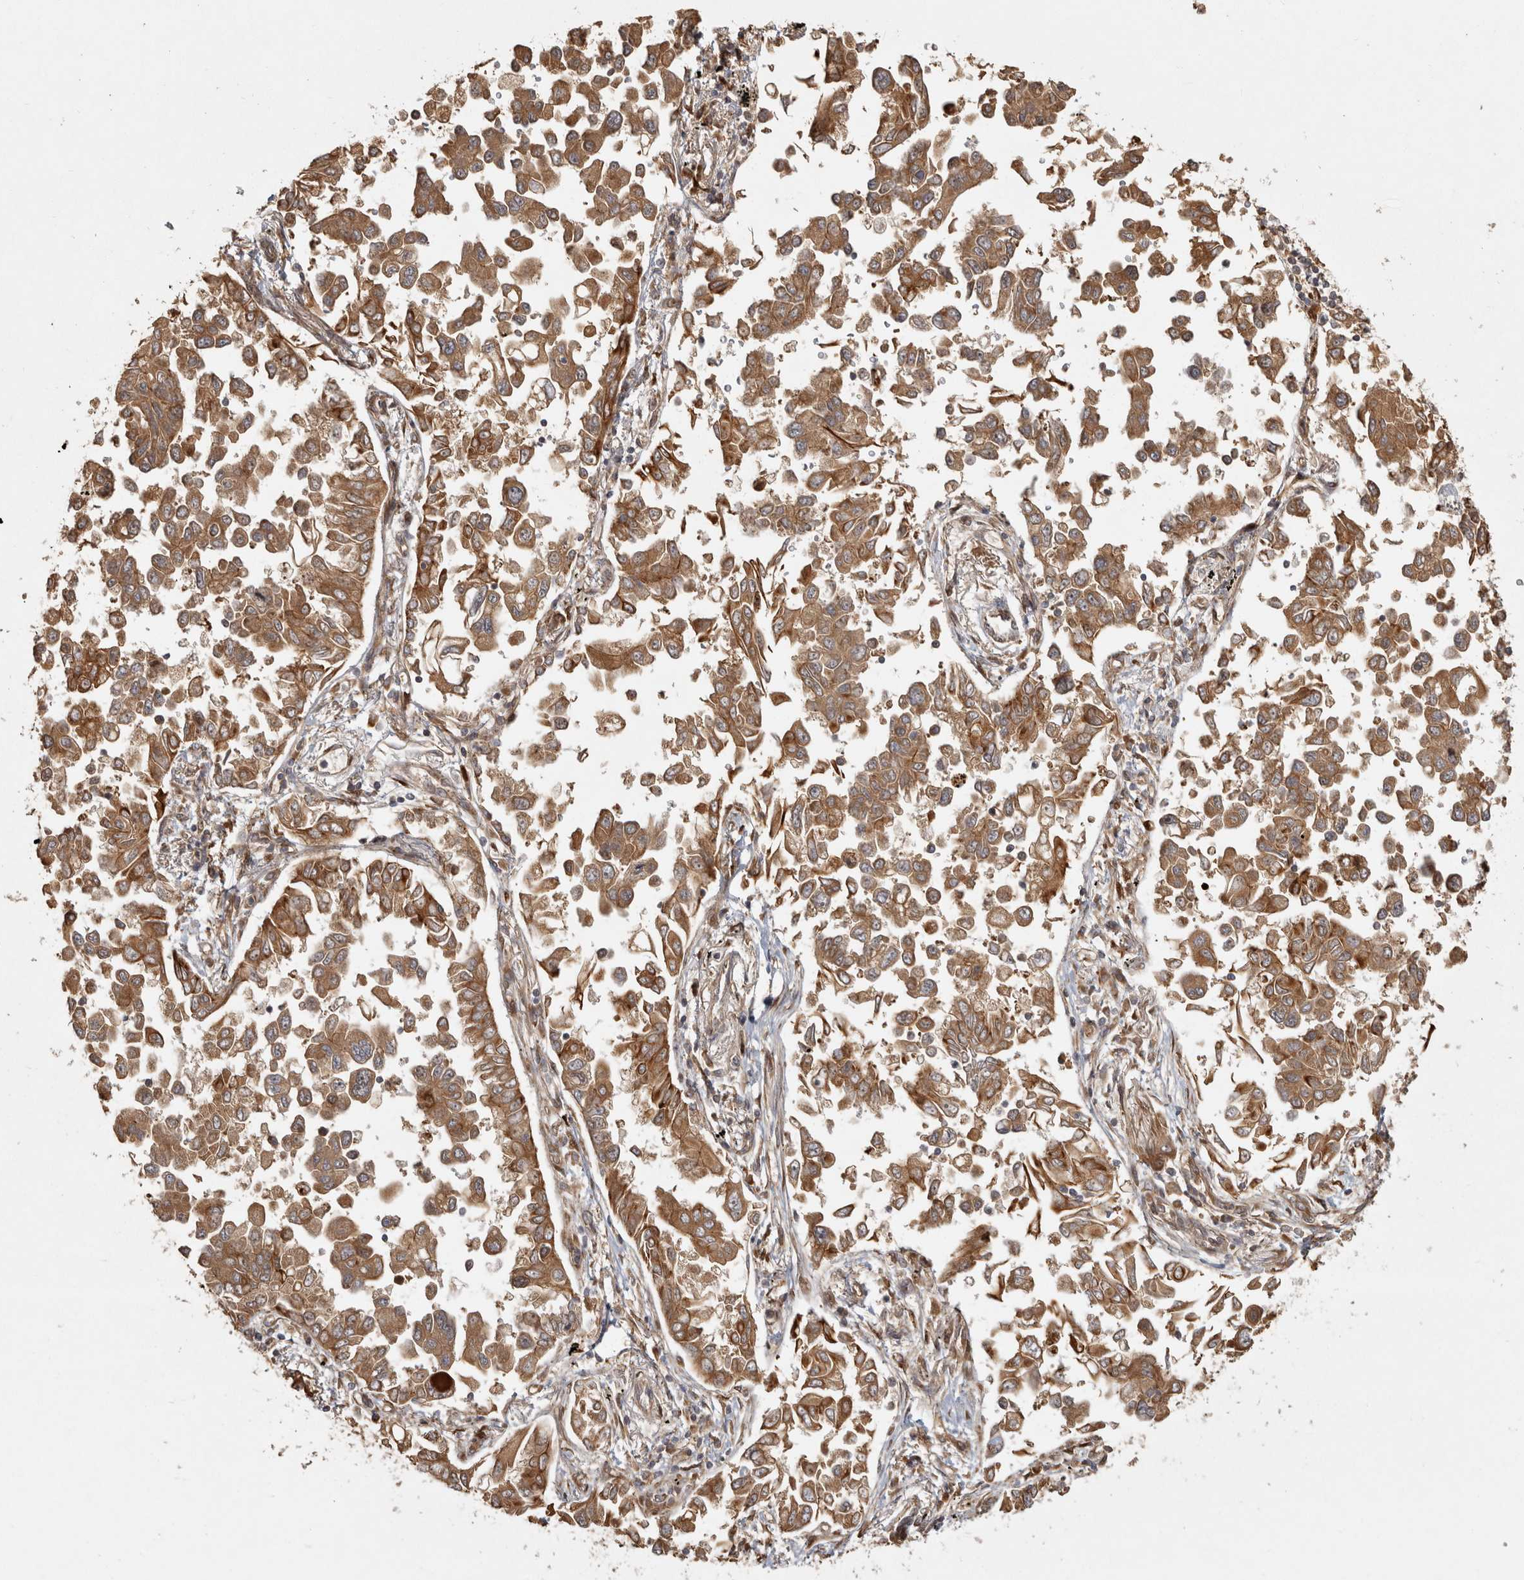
{"staining": {"intensity": "moderate", "quantity": ">75%", "location": "cytoplasmic/membranous"}, "tissue": "lung cancer", "cell_type": "Tumor cells", "image_type": "cancer", "snomed": [{"axis": "morphology", "description": "Adenocarcinoma, NOS"}, {"axis": "topography", "description": "Lung"}], "caption": "A brown stain shows moderate cytoplasmic/membranous staining of a protein in lung cancer tumor cells. The staining was performed using DAB (3,3'-diaminobenzidine) to visualize the protein expression in brown, while the nuclei were stained in blue with hematoxylin (Magnification: 20x).", "gene": "CAMSAP2", "patient": {"sex": "female", "age": 67}}